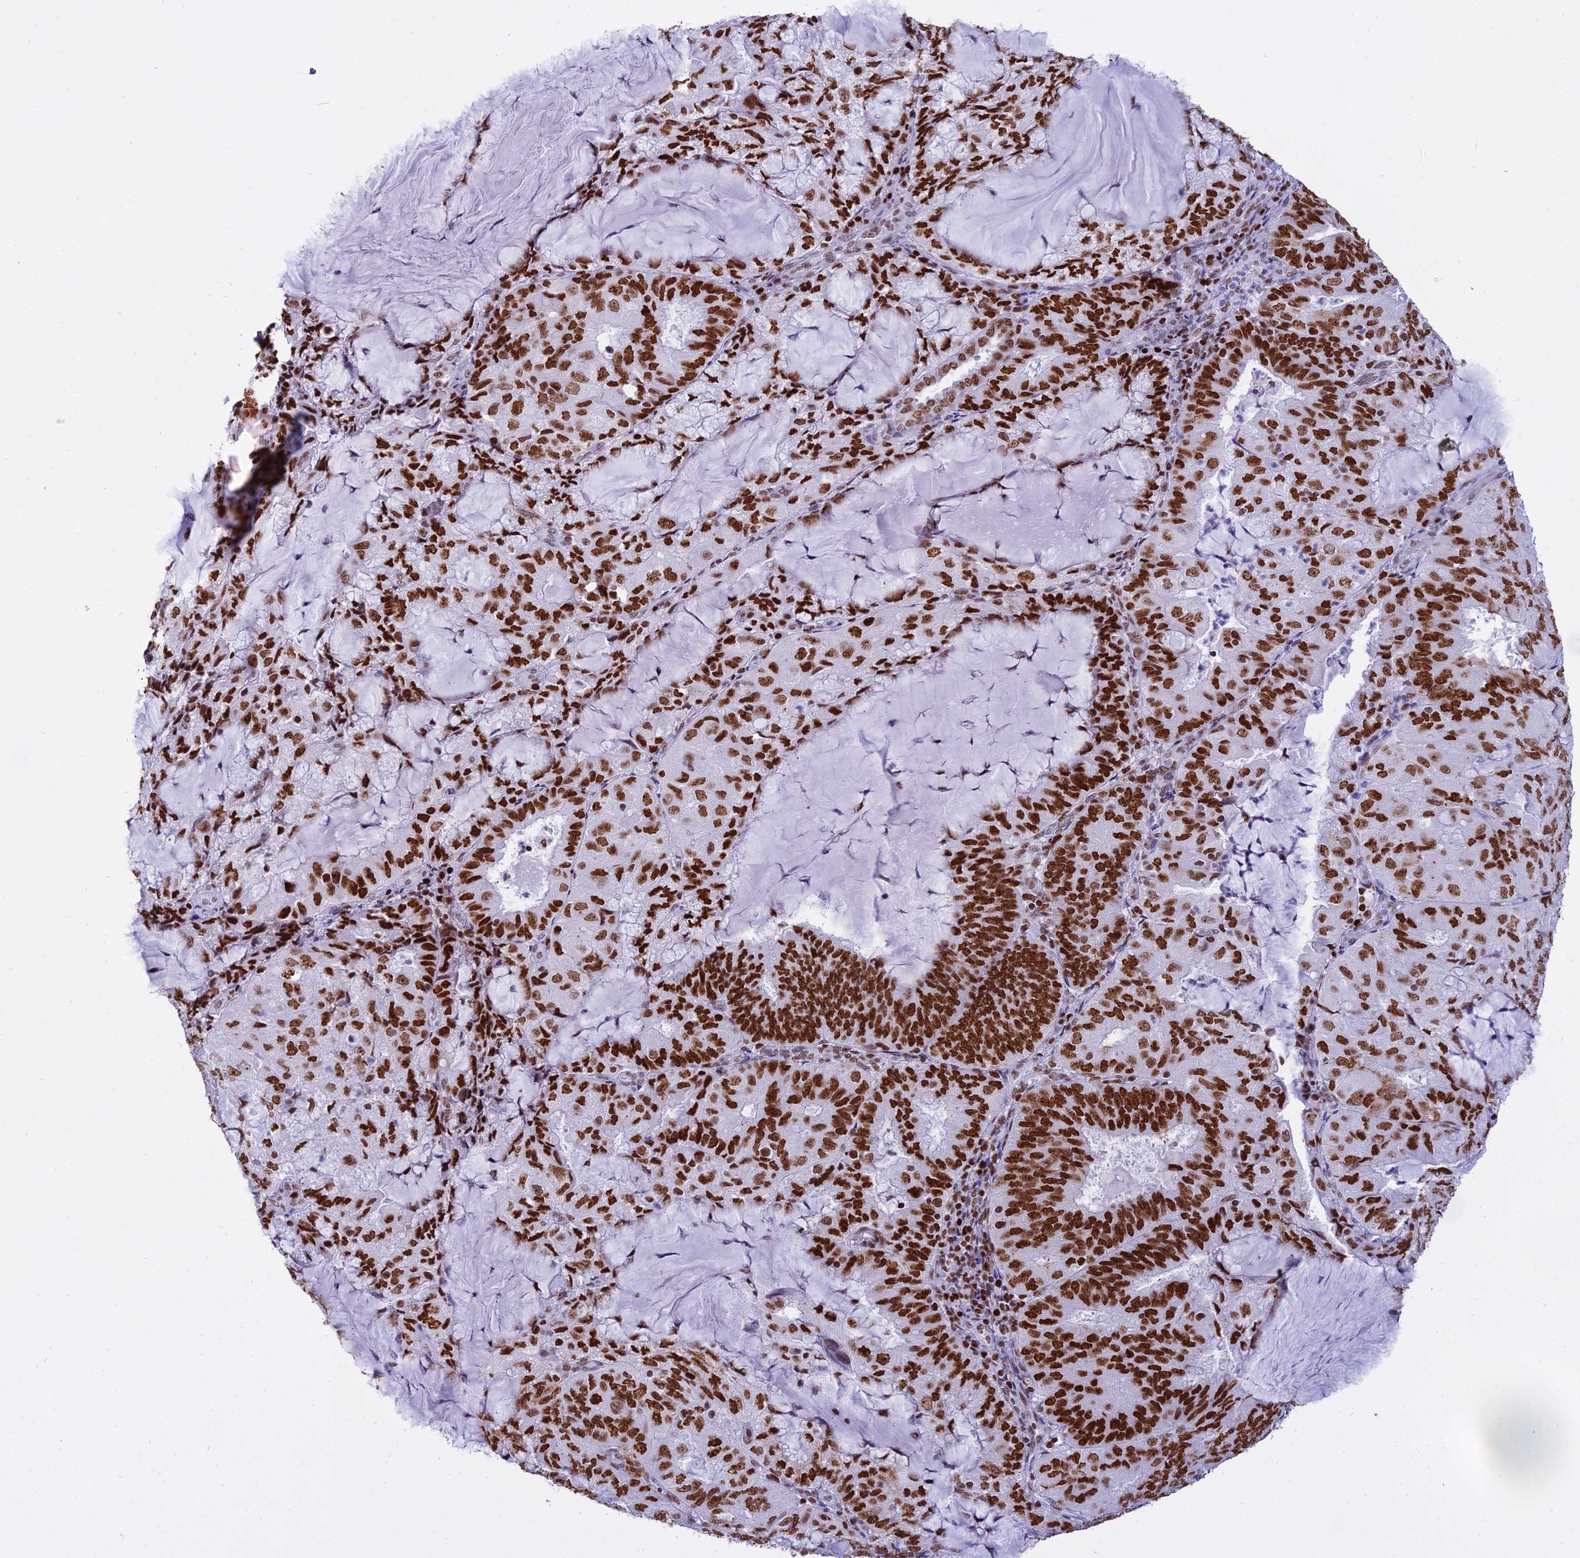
{"staining": {"intensity": "strong", "quantity": ">75%", "location": "nuclear"}, "tissue": "endometrial cancer", "cell_type": "Tumor cells", "image_type": "cancer", "snomed": [{"axis": "morphology", "description": "Adenocarcinoma, NOS"}, {"axis": "topography", "description": "Endometrium"}], "caption": "Endometrial adenocarcinoma stained with a brown dye reveals strong nuclear positive staining in about >75% of tumor cells.", "gene": "PARP1", "patient": {"sex": "female", "age": 81}}